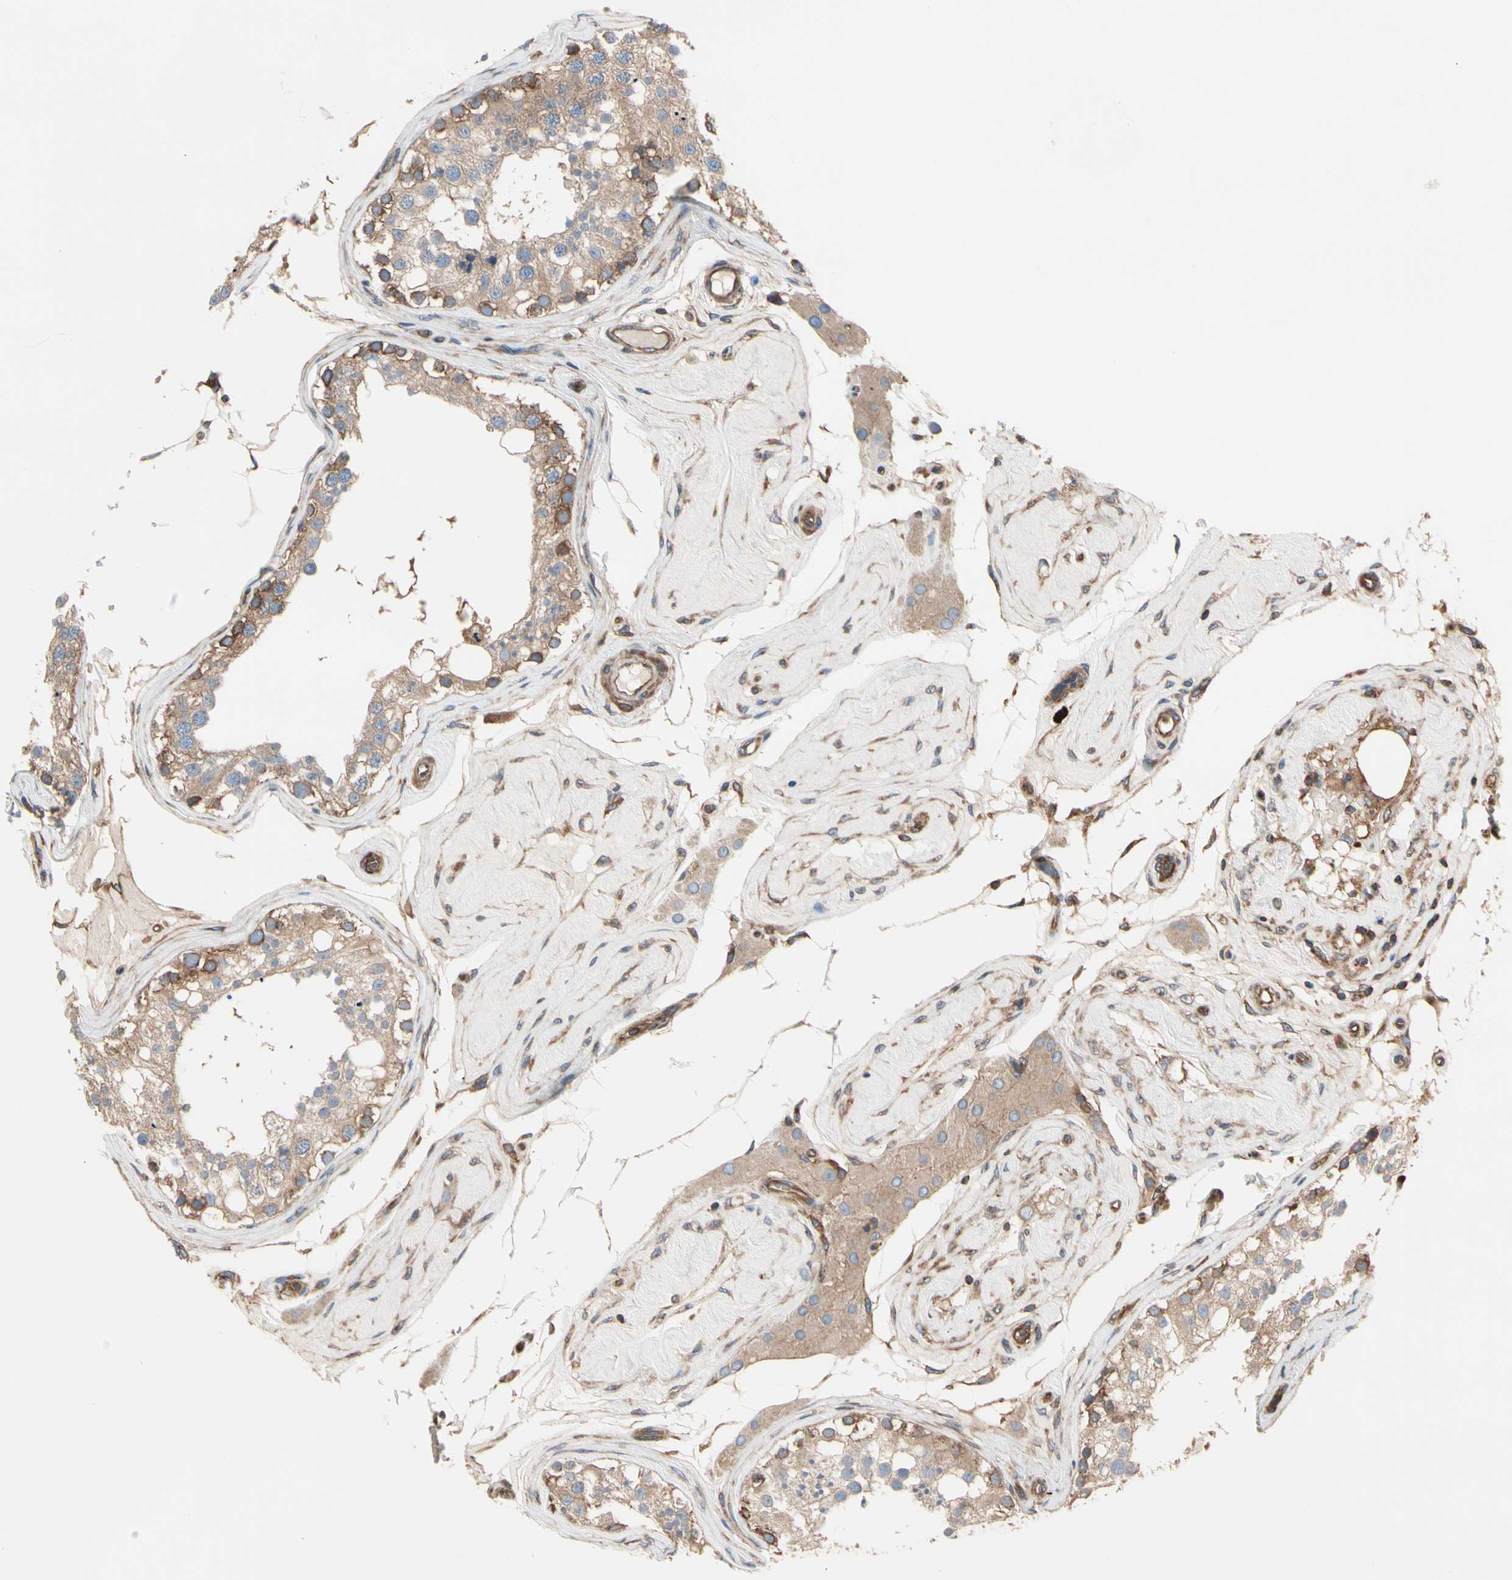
{"staining": {"intensity": "moderate", "quantity": ">75%", "location": "cytoplasmic/membranous"}, "tissue": "testis", "cell_type": "Cells in seminiferous ducts", "image_type": "normal", "snomed": [{"axis": "morphology", "description": "Normal tissue, NOS"}, {"axis": "topography", "description": "Testis"}], "caption": "High-magnification brightfield microscopy of unremarkable testis stained with DAB (brown) and counterstained with hematoxylin (blue). cells in seminiferous ducts exhibit moderate cytoplasmic/membranous staining is present in approximately>75% of cells. The staining was performed using DAB, with brown indicating positive protein expression. Nuclei are stained blue with hematoxylin.", "gene": "ROCK1", "patient": {"sex": "male", "age": 68}}